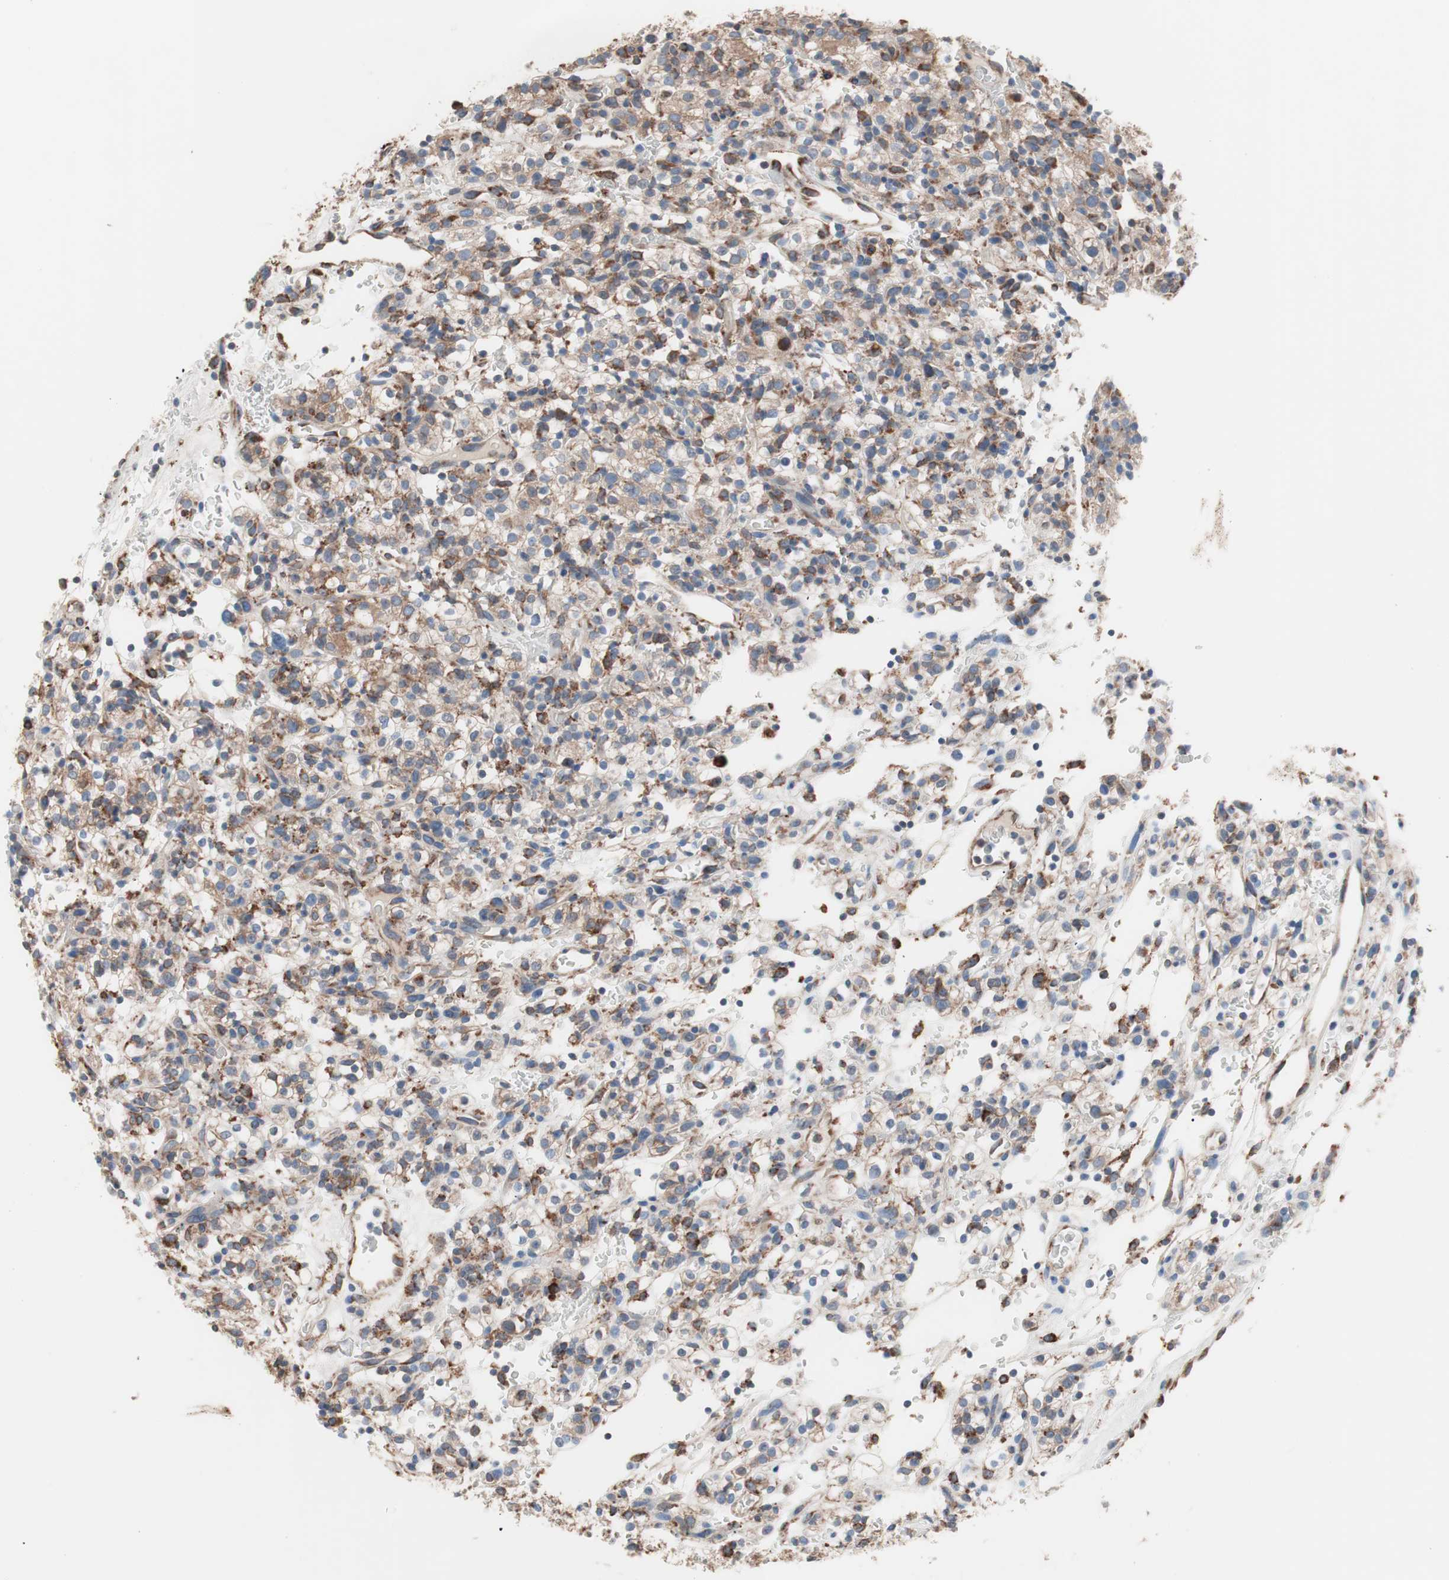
{"staining": {"intensity": "moderate", "quantity": "25%-75%", "location": "cytoplasmic/membranous"}, "tissue": "renal cancer", "cell_type": "Tumor cells", "image_type": "cancer", "snomed": [{"axis": "morphology", "description": "Normal tissue, NOS"}, {"axis": "morphology", "description": "Adenocarcinoma, NOS"}, {"axis": "topography", "description": "Kidney"}], "caption": "The image displays immunohistochemical staining of renal adenocarcinoma. There is moderate cytoplasmic/membranous positivity is present in approximately 25%-75% of tumor cells.", "gene": "SLC27A4", "patient": {"sex": "female", "age": 72}}